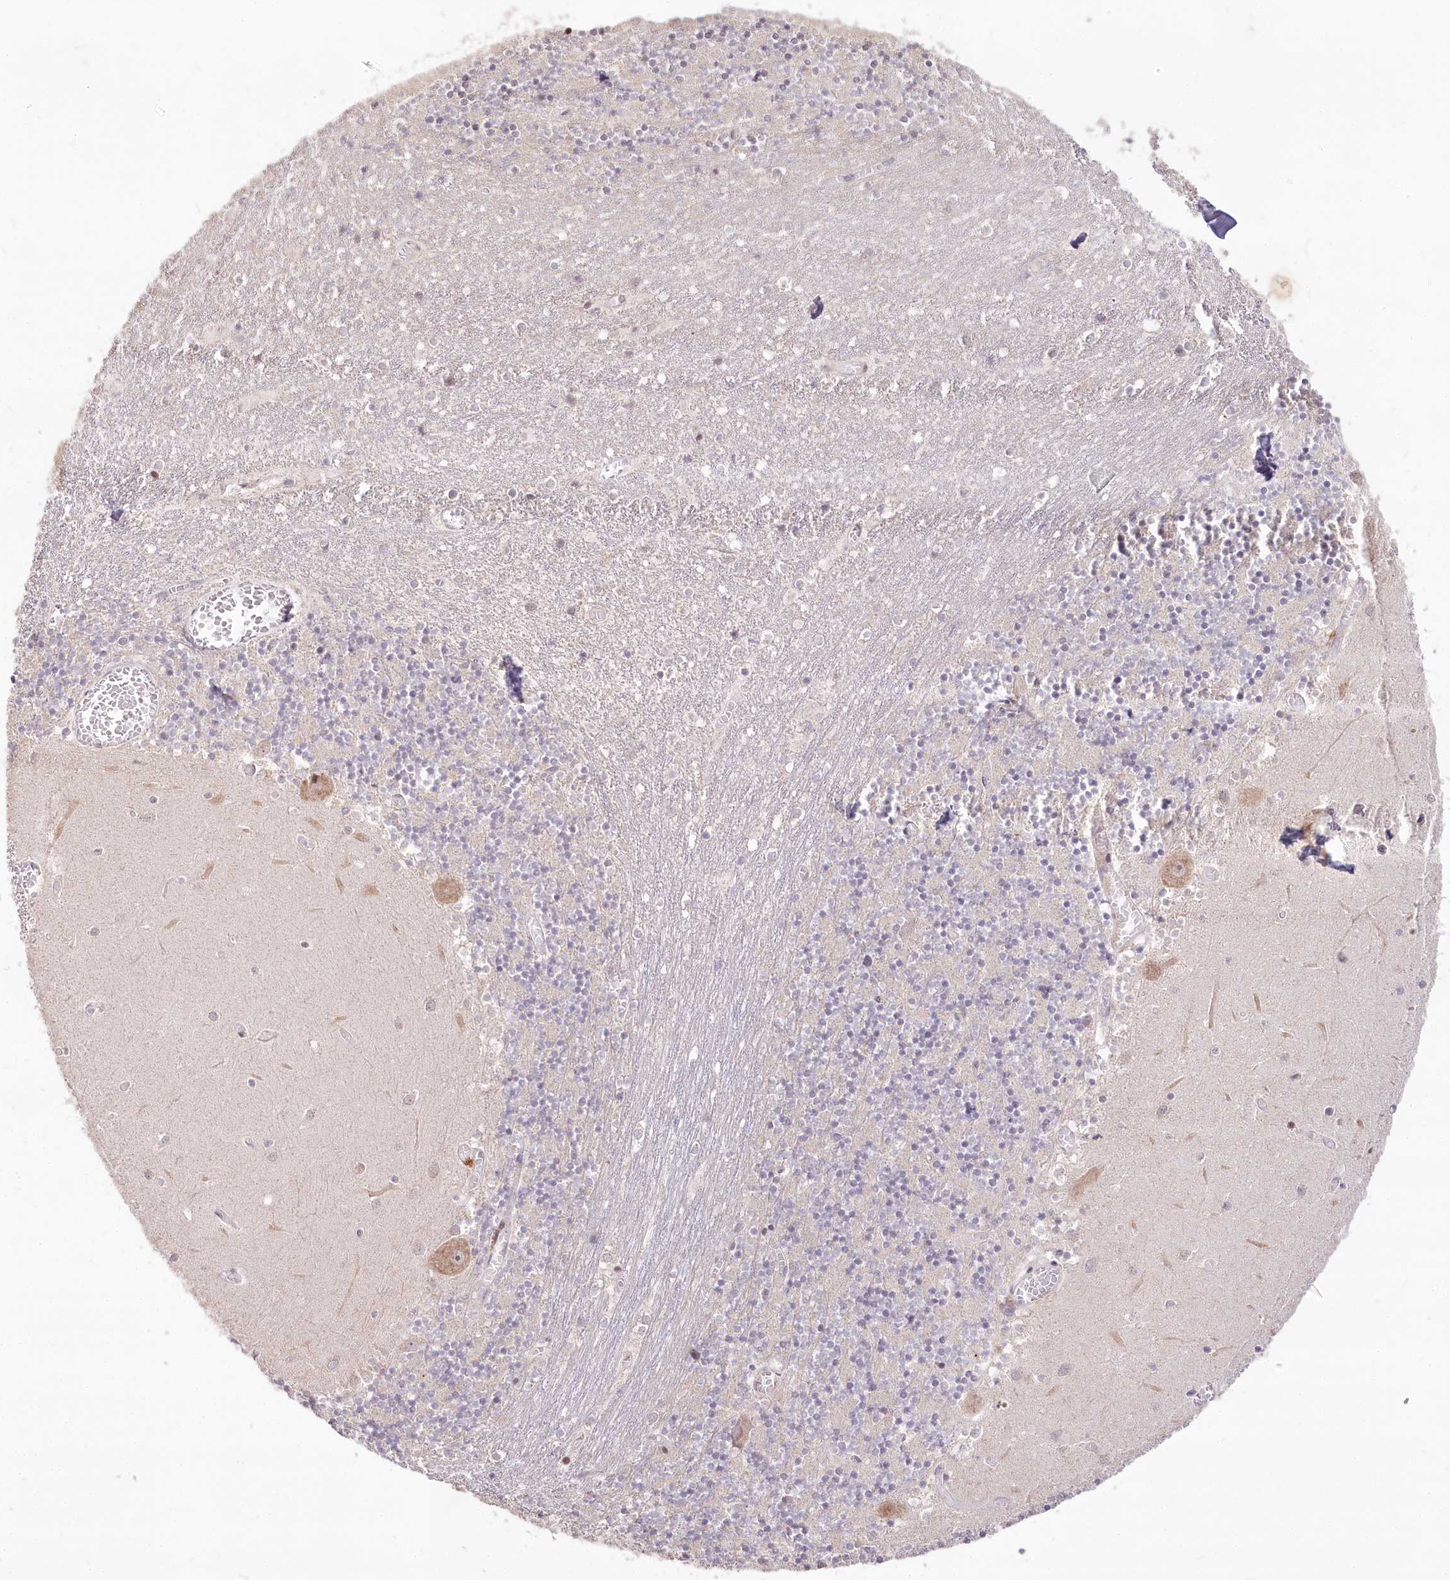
{"staining": {"intensity": "negative", "quantity": "none", "location": "none"}, "tissue": "cerebellum", "cell_type": "Cells in granular layer", "image_type": "normal", "snomed": [{"axis": "morphology", "description": "Normal tissue, NOS"}, {"axis": "topography", "description": "Cerebellum"}], "caption": "DAB (3,3'-diaminobenzidine) immunohistochemical staining of unremarkable cerebellum reveals no significant expression in cells in granular layer. The staining is performed using DAB (3,3'-diaminobenzidine) brown chromogen with nuclei counter-stained in using hematoxylin.", "gene": "STT3B", "patient": {"sex": "female", "age": 28}}